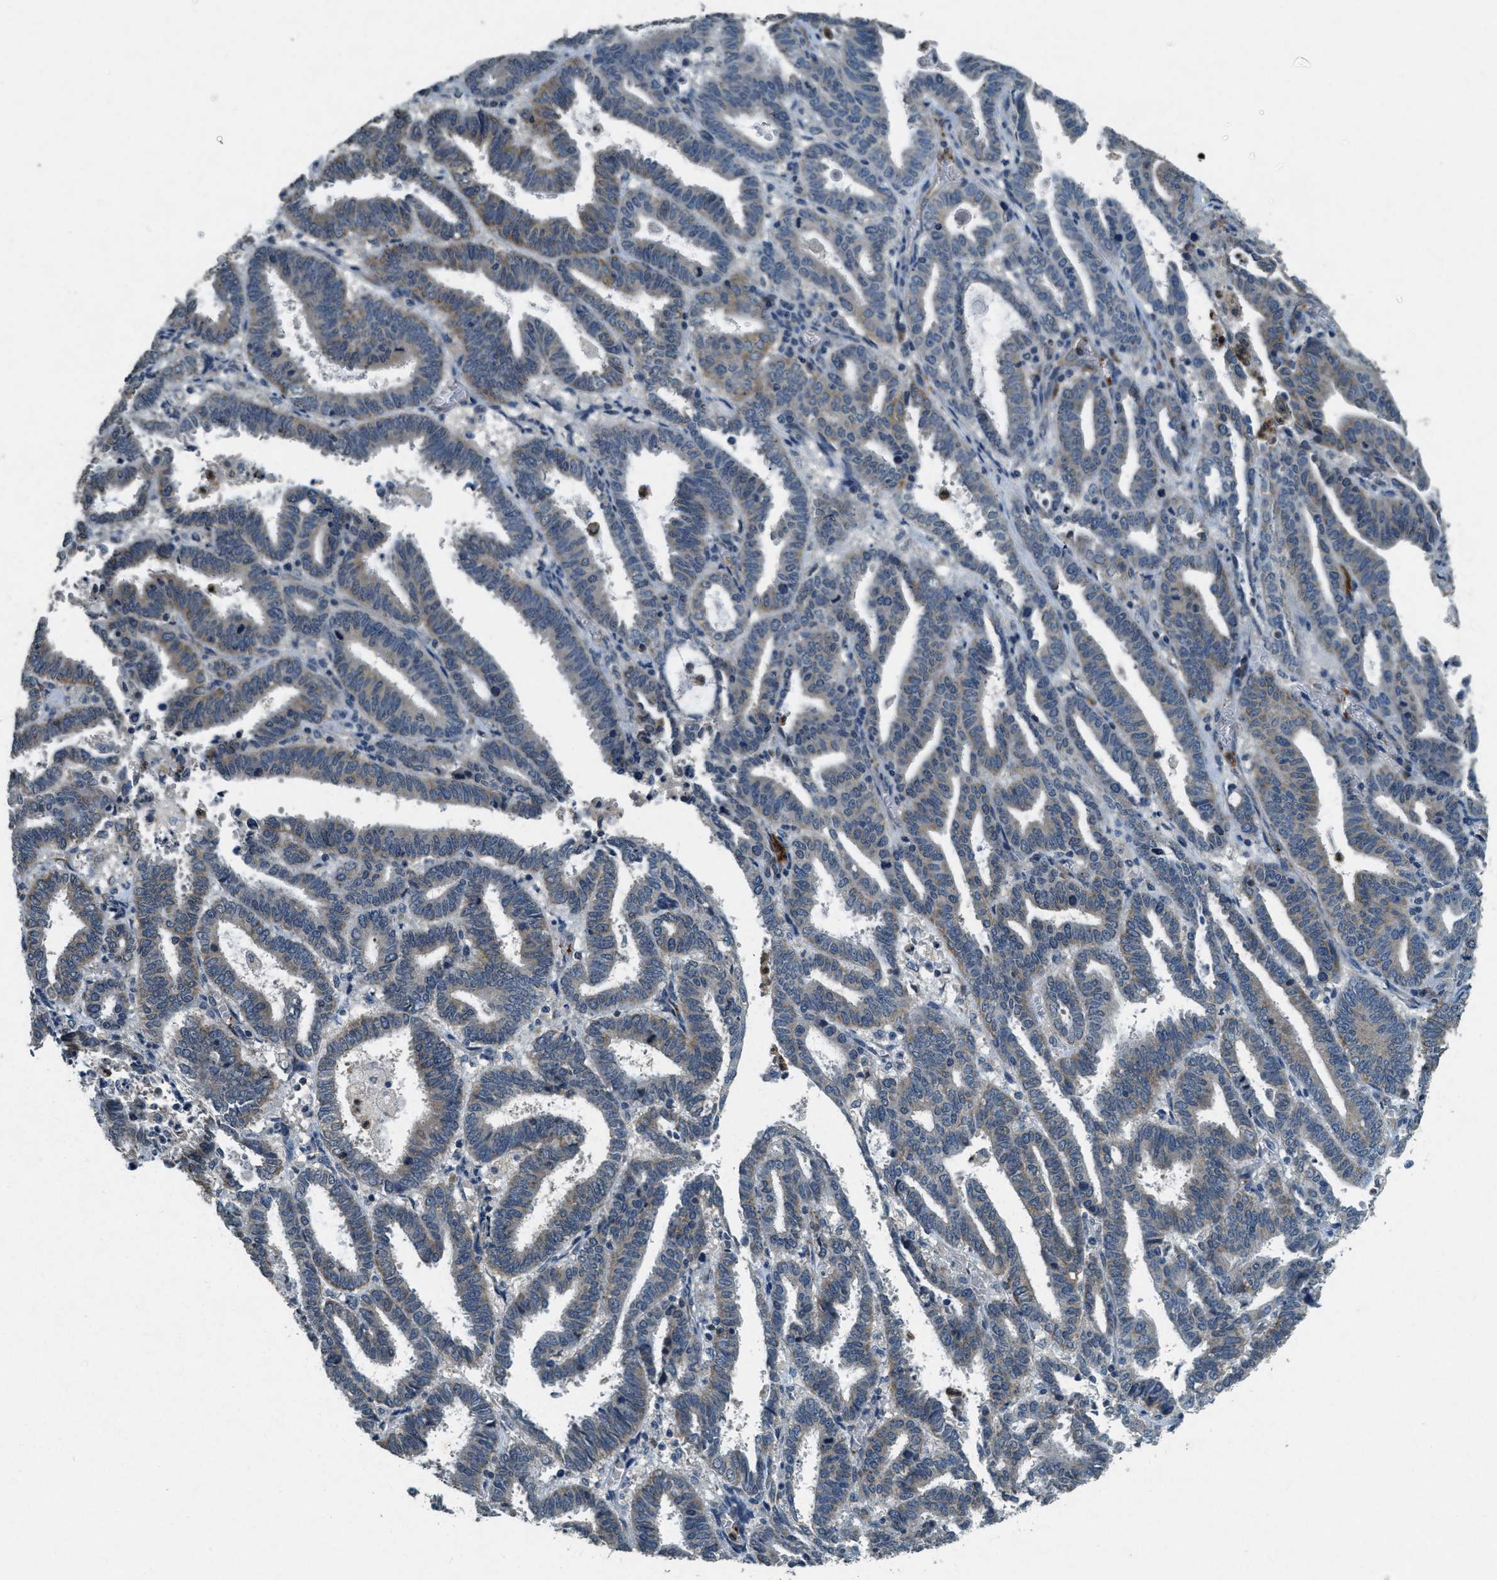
{"staining": {"intensity": "negative", "quantity": "none", "location": "none"}, "tissue": "endometrial cancer", "cell_type": "Tumor cells", "image_type": "cancer", "snomed": [{"axis": "morphology", "description": "Adenocarcinoma, NOS"}, {"axis": "topography", "description": "Uterus"}], "caption": "The micrograph exhibits no significant expression in tumor cells of endometrial adenocarcinoma.", "gene": "RAB3D", "patient": {"sex": "female", "age": 83}}